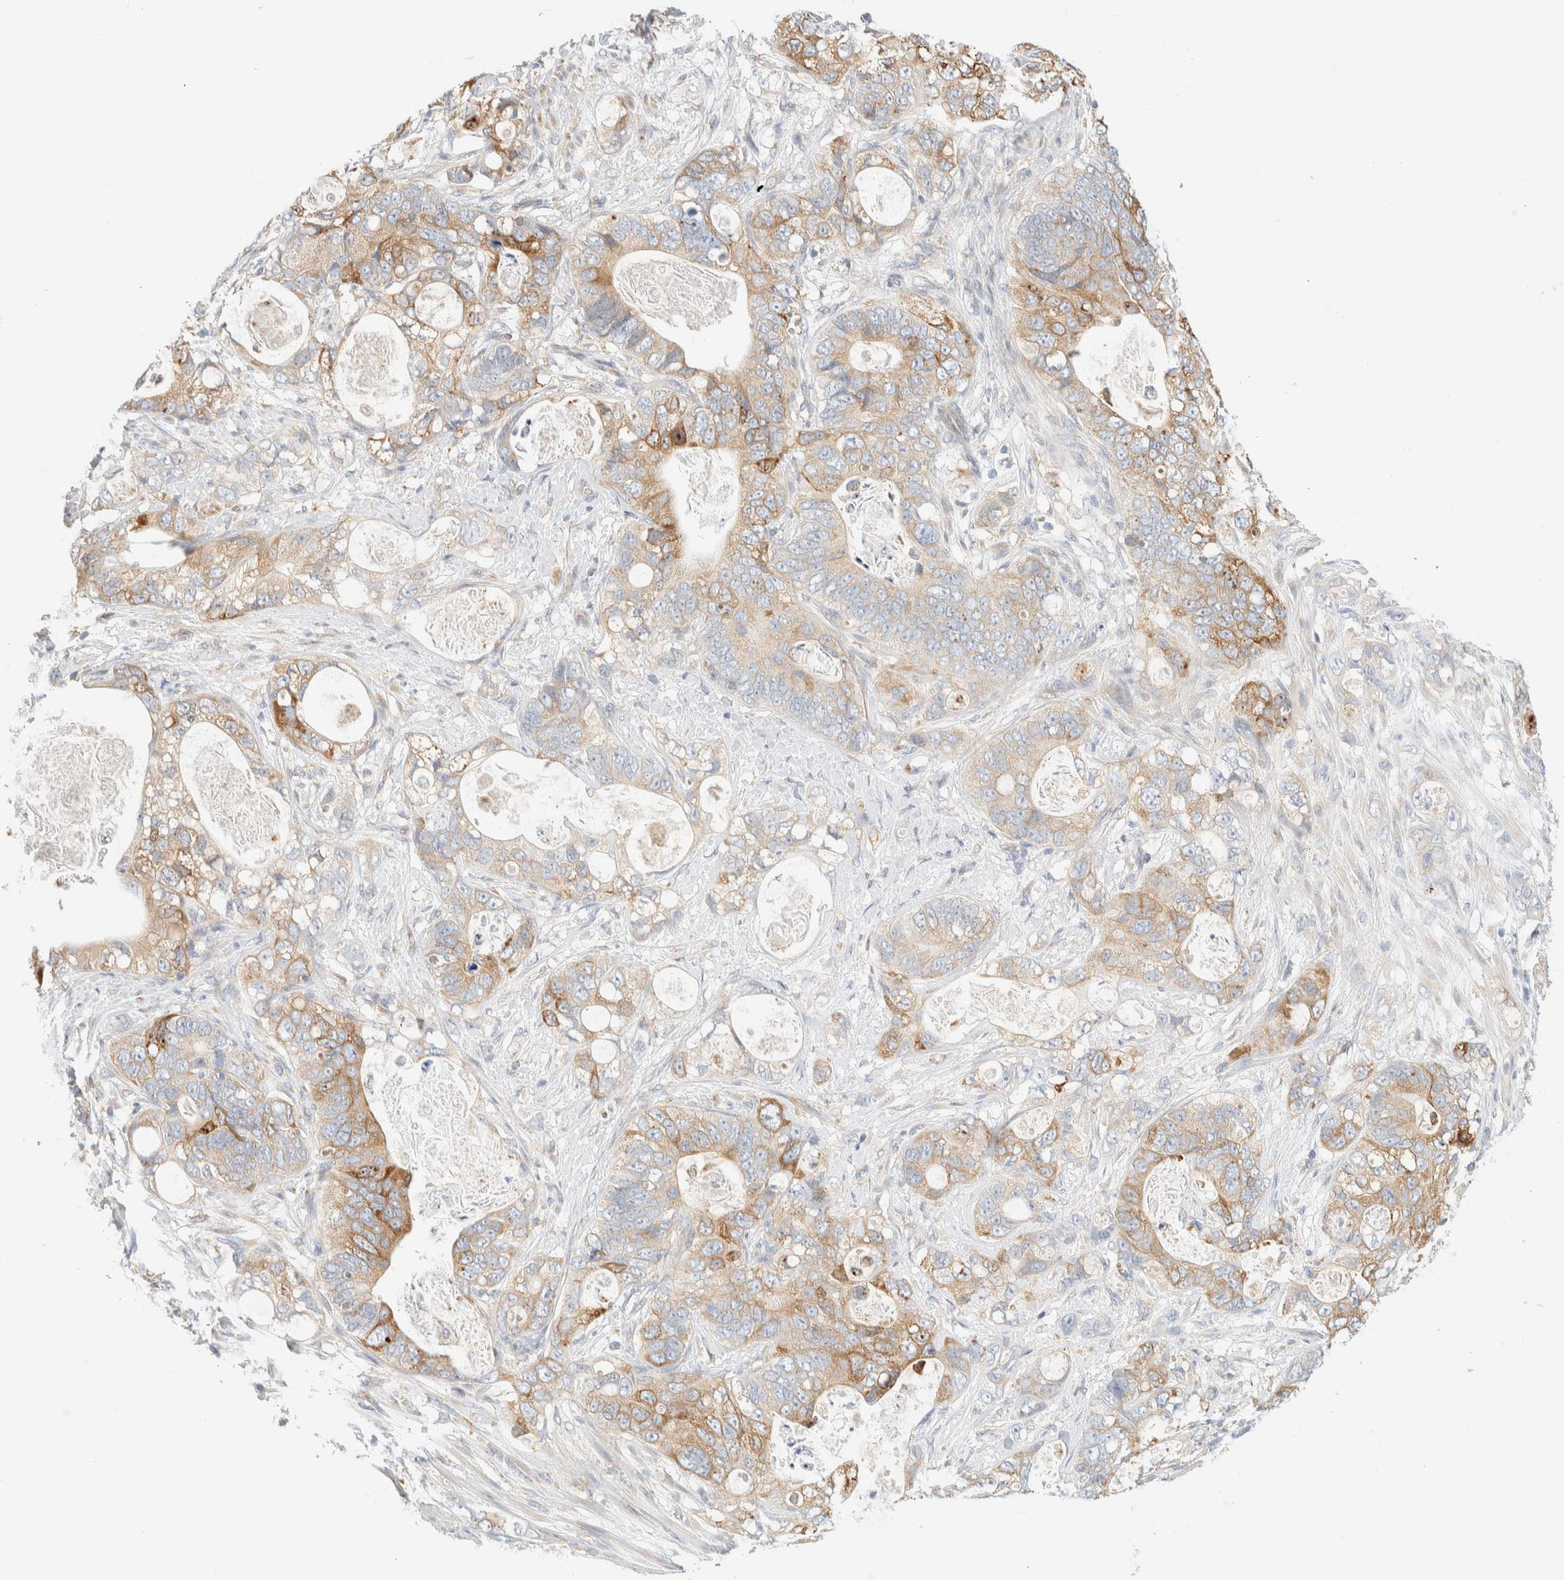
{"staining": {"intensity": "moderate", "quantity": ">75%", "location": "cytoplasmic/membranous"}, "tissue": "stomach cancer", "cell_type": "Tumor cells", "image_type": "cancer", "snomed": [{"axis": "morphology", "description": "Normal tissue, NOS"}, {"axis": "morphology", "description": "Adenocarcinoma, NOS"}, {"axis": "topography", "description": "Stomach"}], "caption": "Immunohistochemical staining of stomach cancer exhibits moderate cytoplasmic/membranous protein positivity in approximately >75% of tumor cells. The staining is performed using DAB (3,3'-diaminobenzidine) brown chromogen to label protein expression. The nuclei are counter-stained blue using hematoxylin.", "gene": "NT5C", "patient": {"sex": "female", "age": 89}}